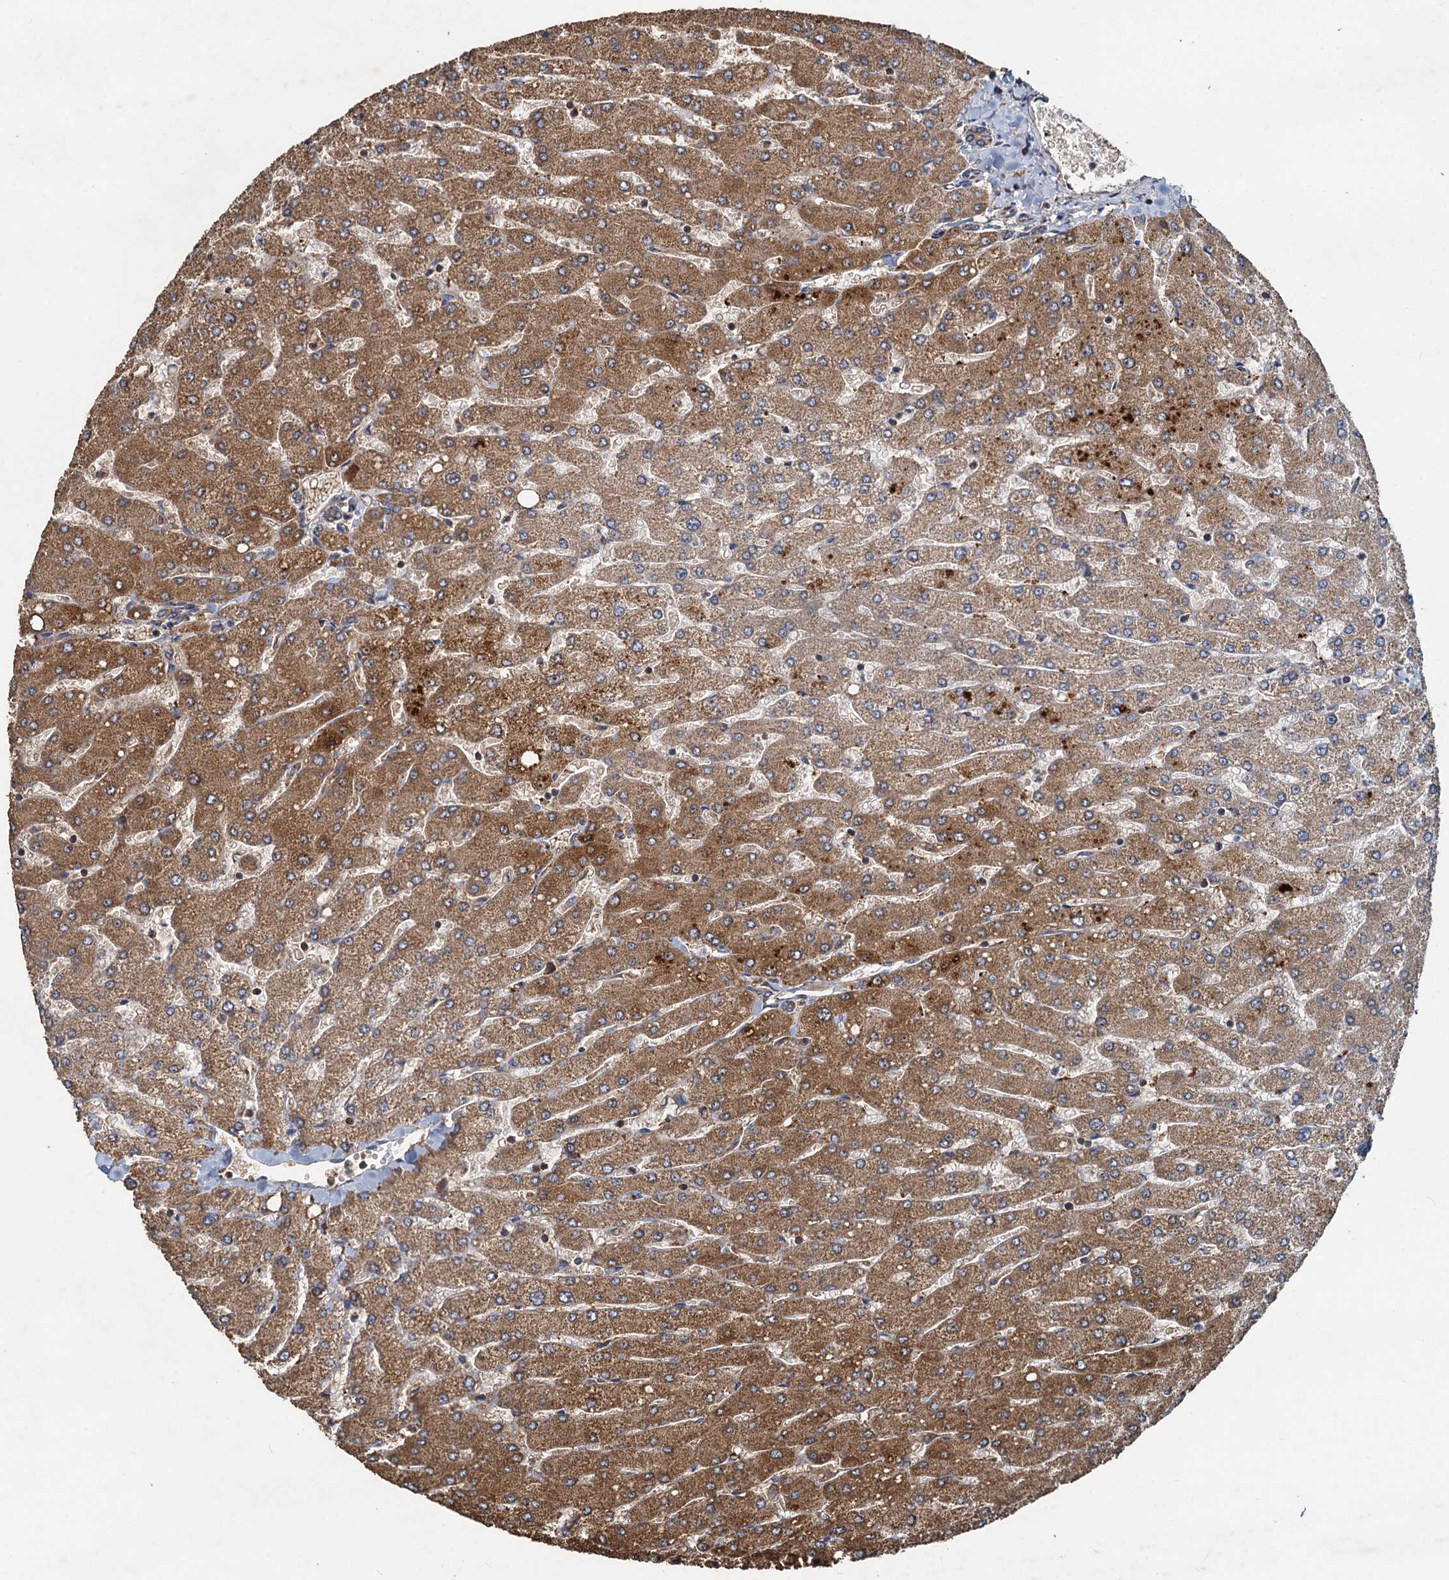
{"staining": {"intensity": "moderate", "quantity": ">75%", "location": "cytoplasmic/membranous"}, "tissue": "liver", "cell_type": "Cholangiocytes", "image_type": "normal", "snomed": [{"axis": "morphology", "description": "Normal tissue, NOS"}, {"axis": "topography", "description": "Liver"}], "caption": "DAB (3,3'-diaminobenzidine) immunohistochemical staining of unremarkable human liver reveals moderate cytoplasmic/membranous protein positivity in about >75% of cholangiocytes.", "gene": "SDS", "patient": {"sex": "male", "age": 55}}